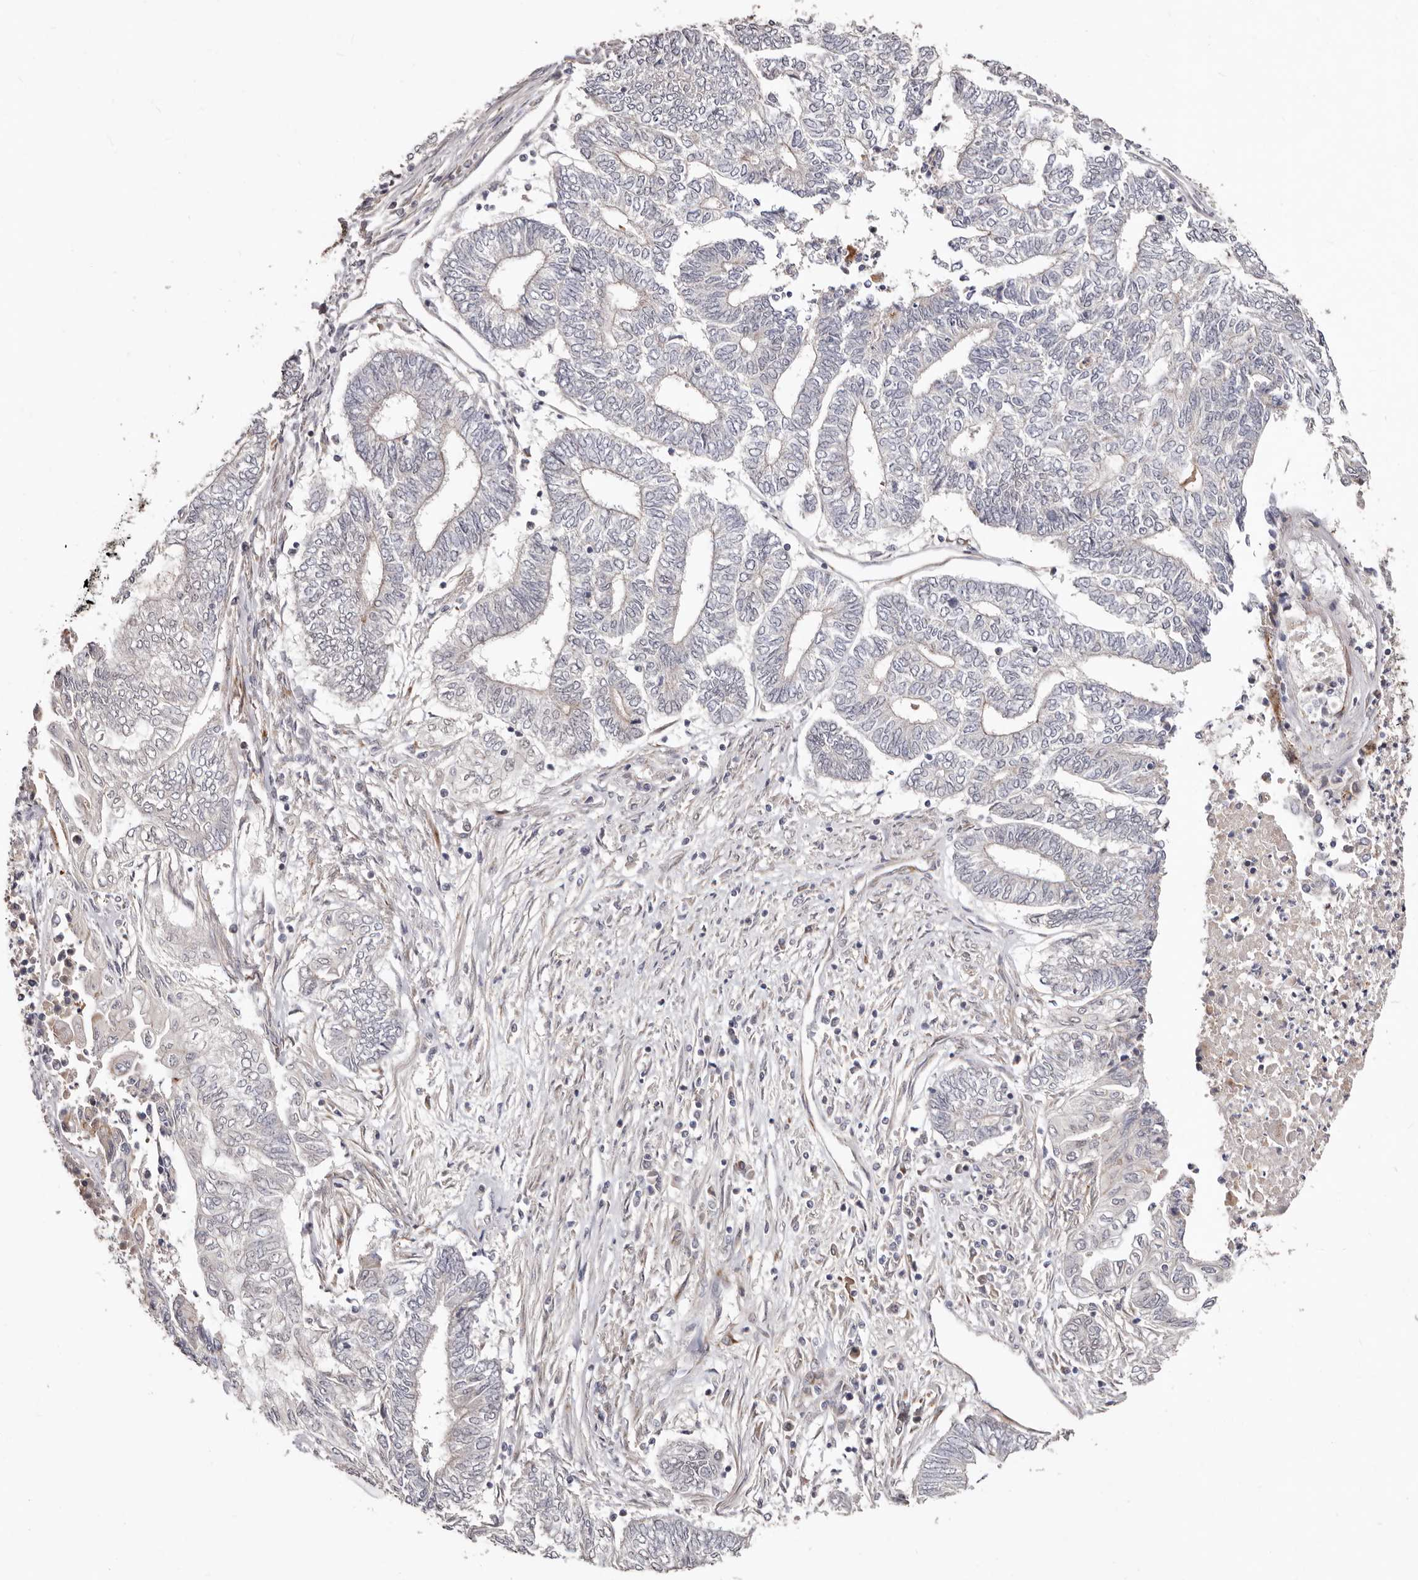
{"staining": {"intensity": "negative", "quantity": "none", "location": "none"}, "tissue": "endometrial cancer", "cell_type": "Tumor cells", "image_type": "cancer", "snomed": [{"axis": "morphology", "description": "Adenocarcinoma, NOS"}, {"axis": "topography", "description": "Uterus"}, {"axis": "topography", "description": "Endometrium"}], "caption": "Endometrial cancer stained for a protein using immunohistochemistry displays no expression tumor cells.", "gene": "SRCAP", "patient": {"sex": "female", "age": 70}}